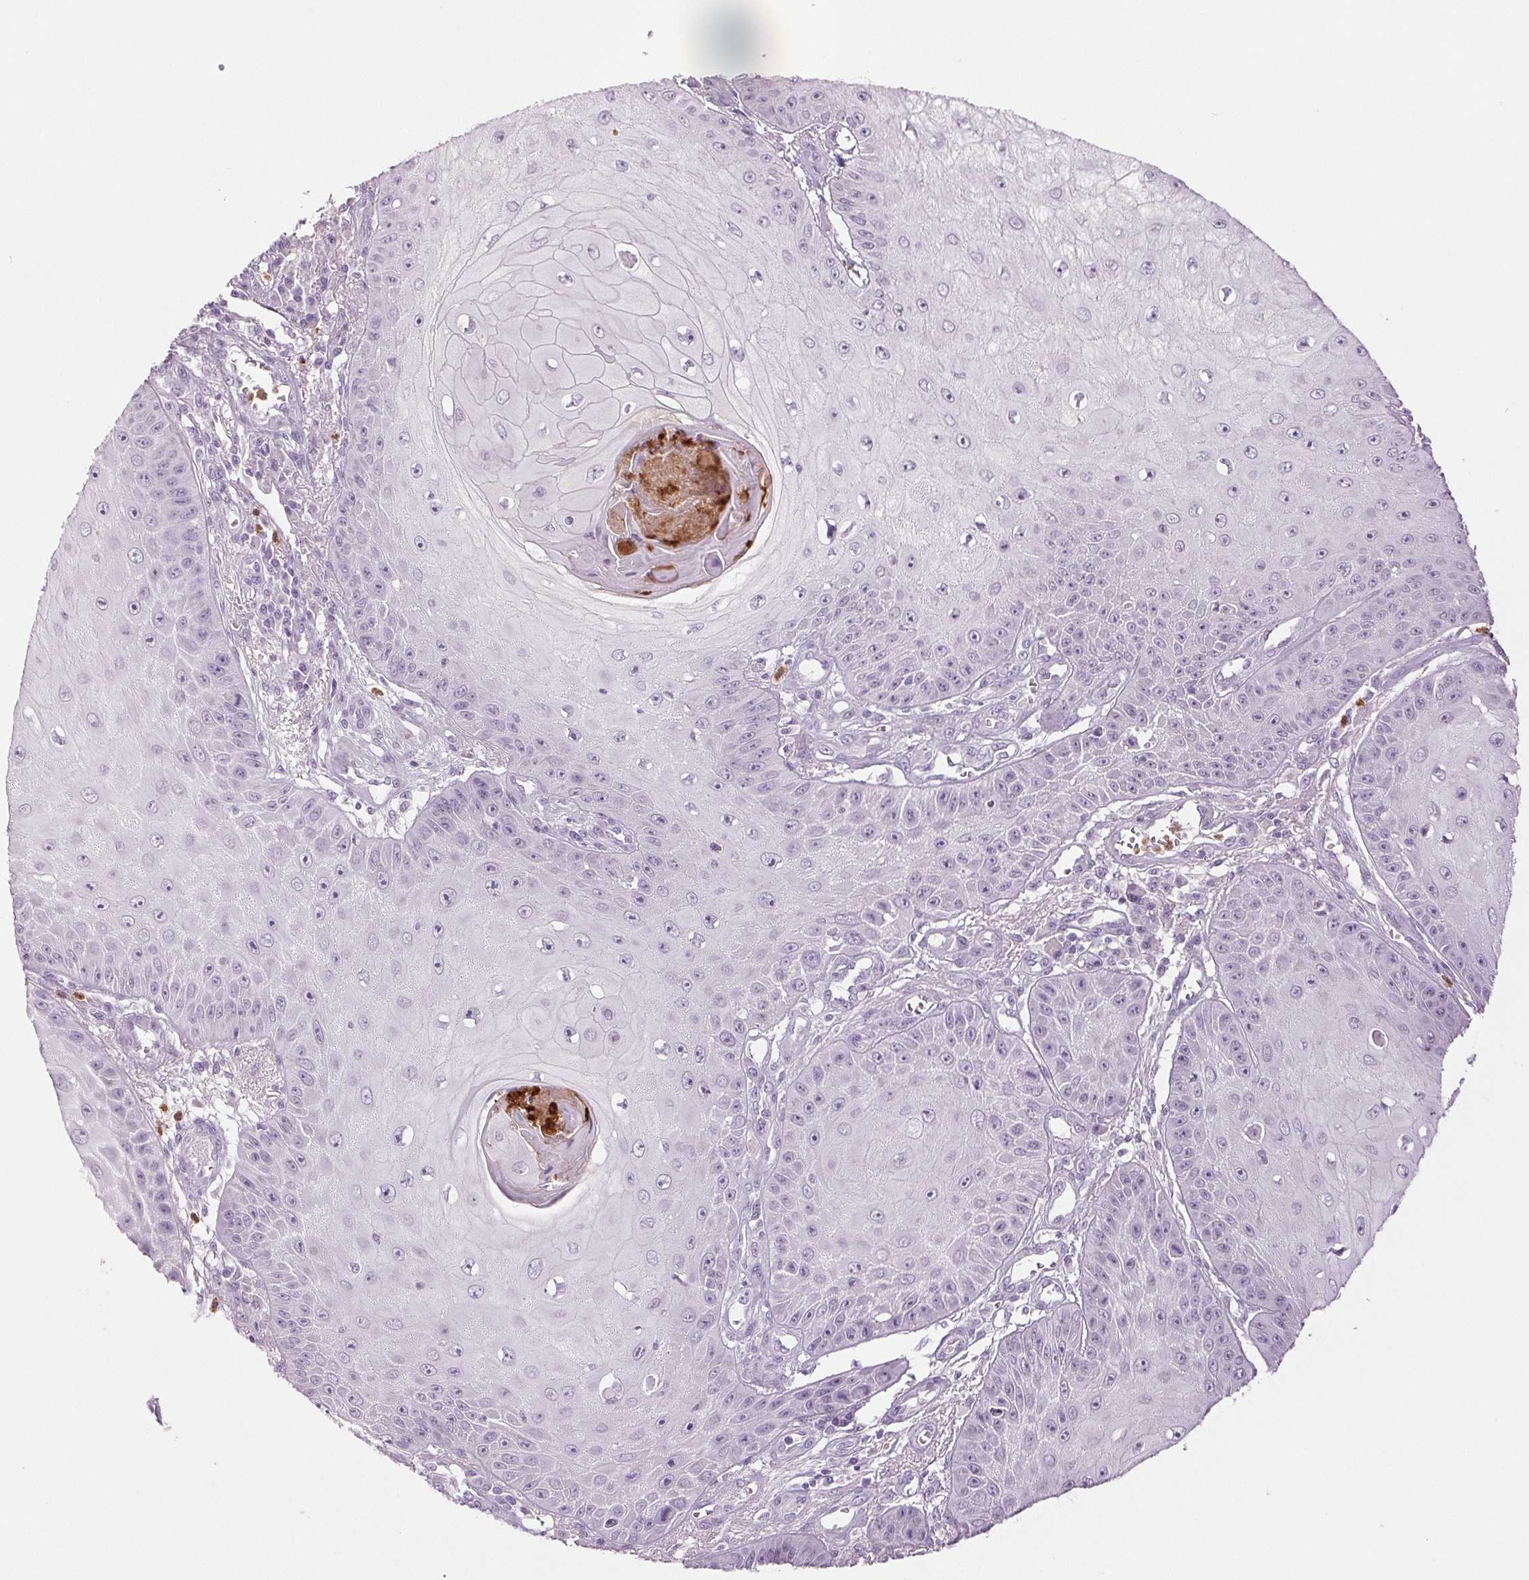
{"staining": {"intensity": "negative", "quantity": "none", "location": "none"}, "tissue": "skin cancer", "cell_type": "Tumor cells", "image_type": "cancer", "snomed": [{"axis": "morphology", "description": "Squamous cell carcinoma, NOS"}, {"axis": "topography", "description": "Skin"}], "caption": "Photomicrograph shows no significant protein positivity in tumor cells of skin cancer.", "gene": "LTF", "patient": {"sex": "male", "age": 70}}